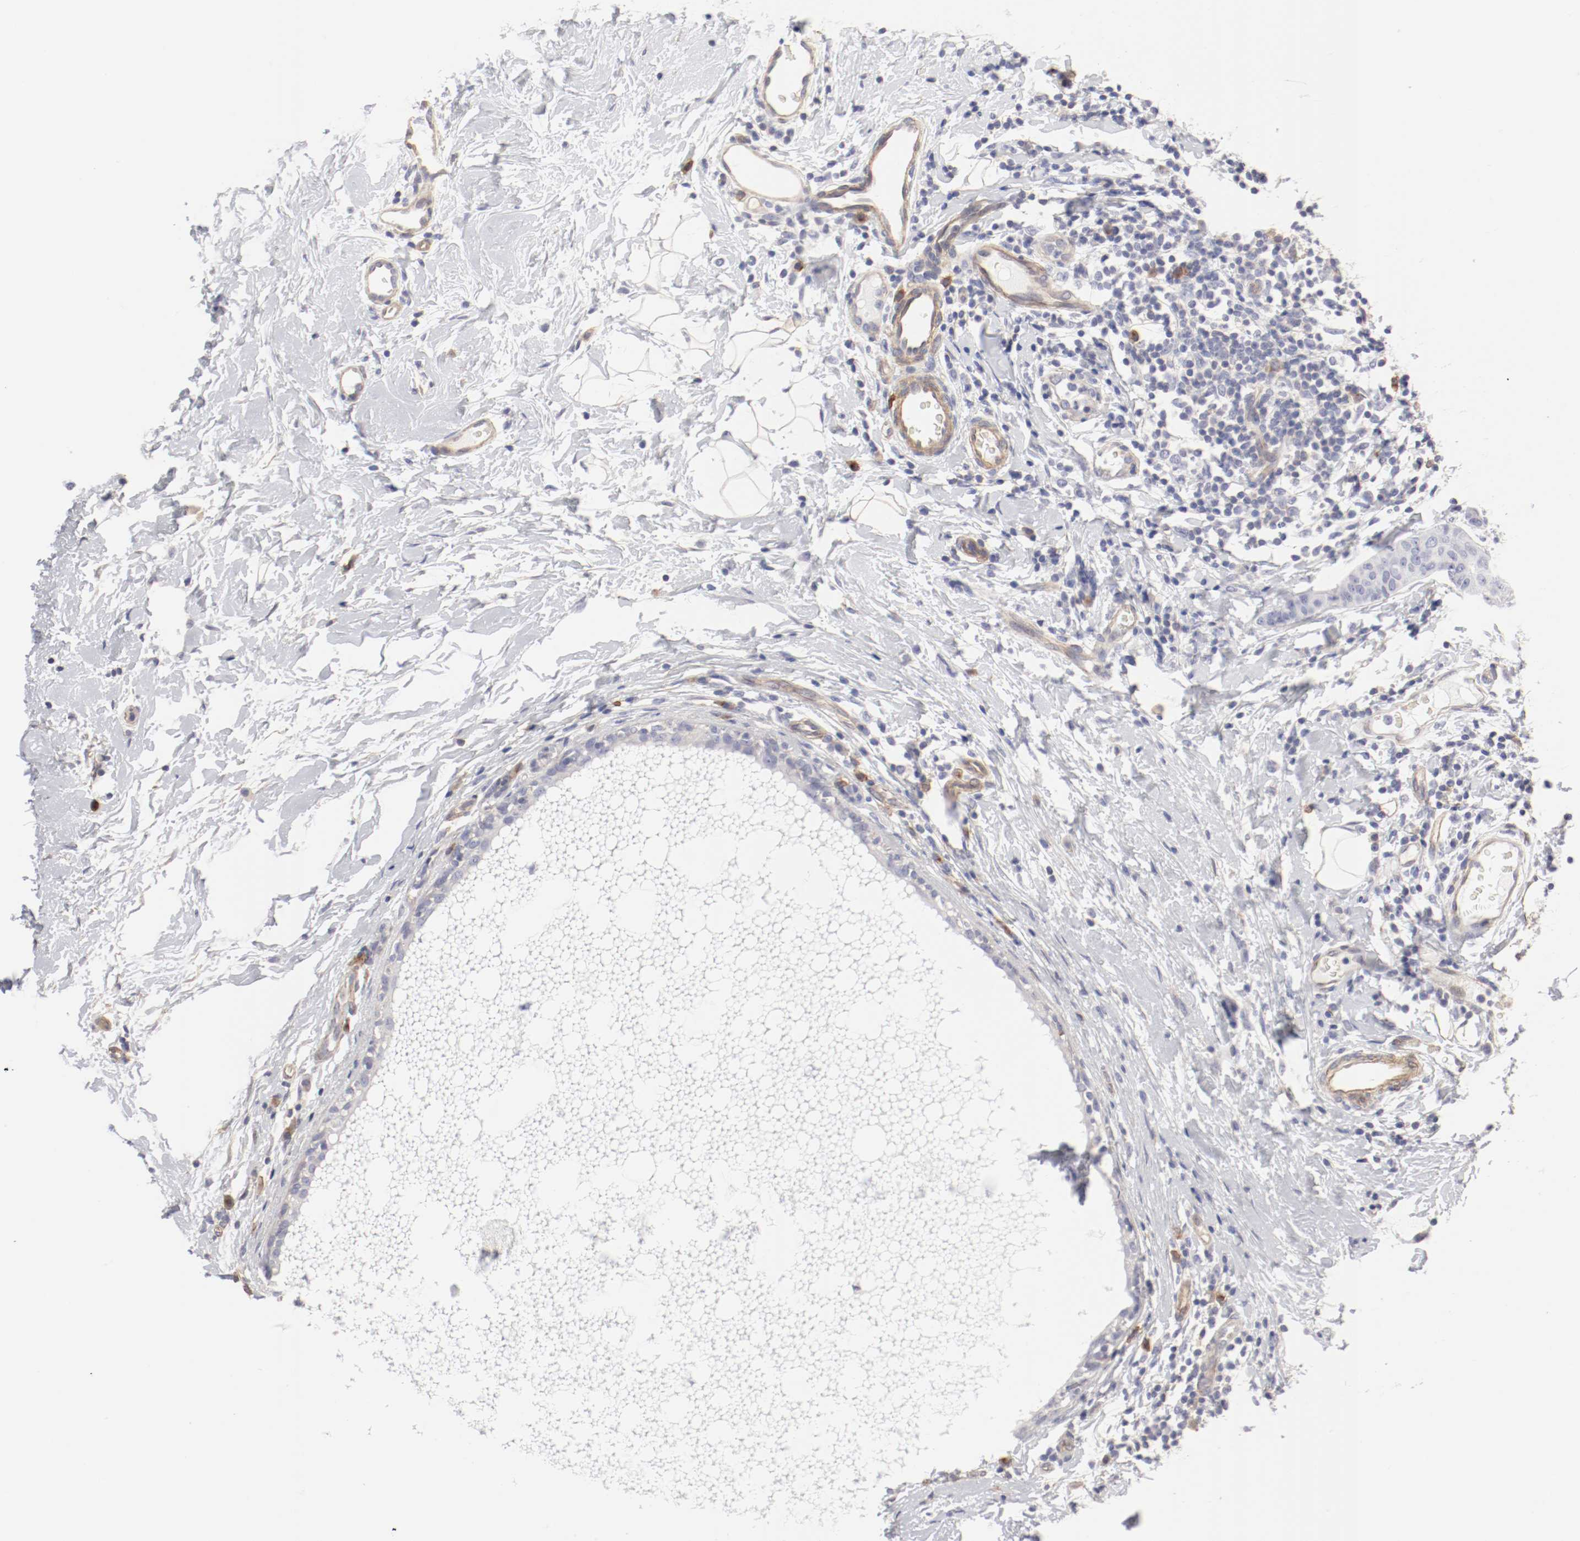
{"staining": {"intensity": "negative", "quantity": "none", "location": "none"}, "tissue": "breast cancer", "cell_type": "Tumor cells", "image_type": "cancer", "snomed": [{"axis": "morphology", "description": "Duct carcinoma"}, {"axis": "topography", "description": "Breast"}], "caption": "This is an immunohistochemistry (IHC) micrograph of breast cancer (invasive ductal carcinoma). There is no staining in tumor cells.", "gene": "LAX1", "patient": {"sex": "female", "age": 40}}